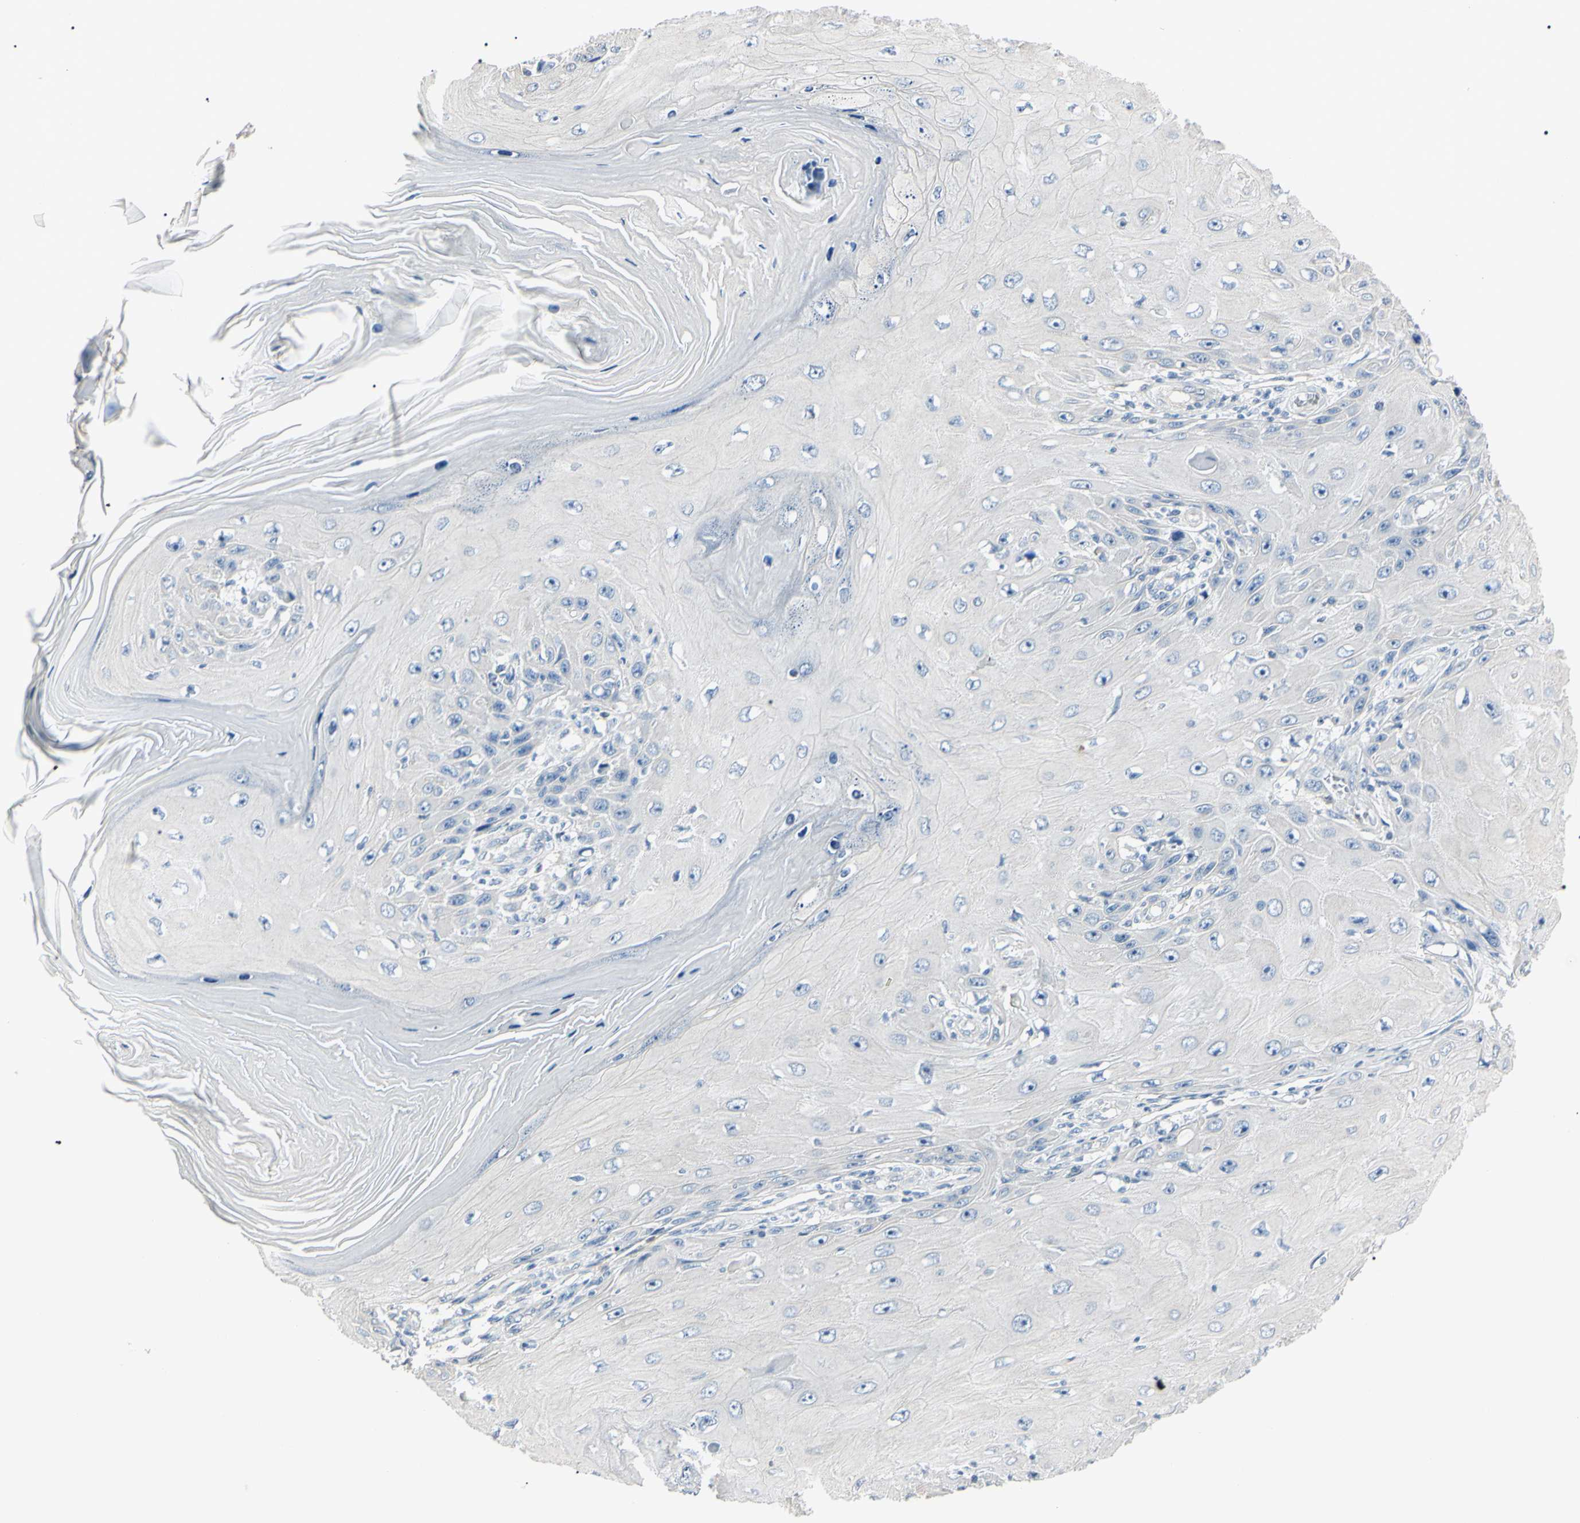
{"staining": {"intensity": "negative", "quantity": "none", "location": "none"}, "tissue": "skin cancer", "cell_type": "Tumor cells", "image_type": "cancer", "snomed": [{"axis": "morphology", "description": "Squamous cell carcinoma, NOS"}, {"axis": "topography", "description": "Skin"}], "caption": "Immunohistochemical staining of human skin cancer reveals no significant positivity in tumor cells.", "gene": "AKR1C3", "patient": {"sex": "female", "age": 73}}